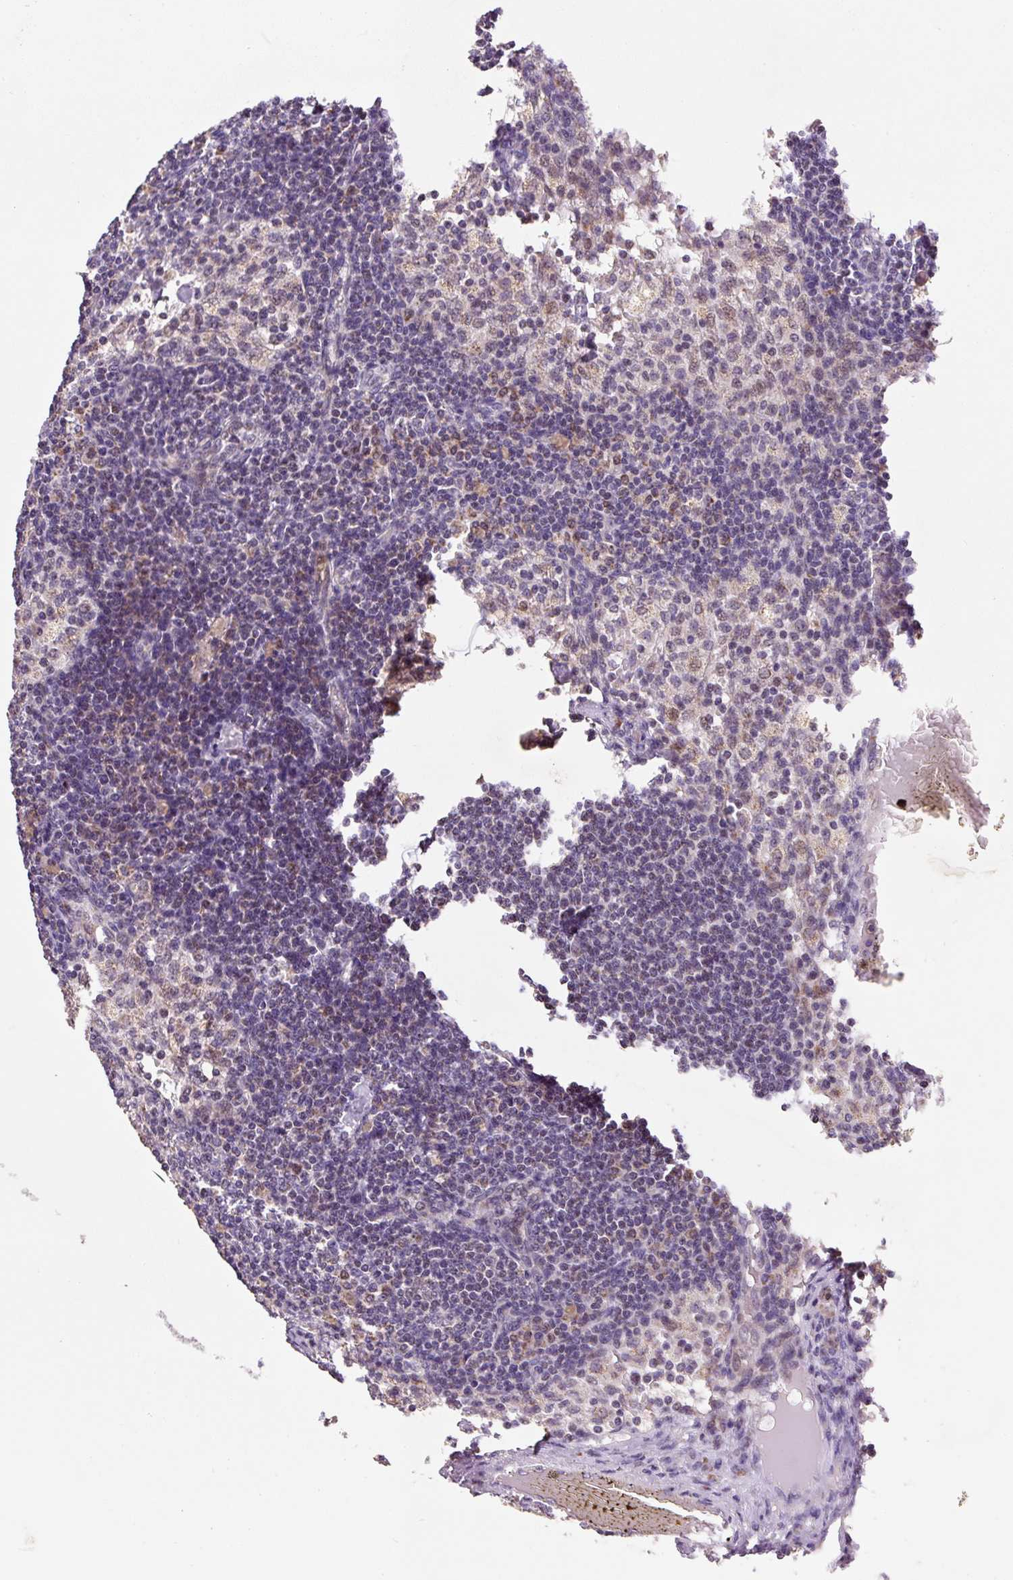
{"staining": {"intensity": "moderate", "quantity": "<25%", "location": "cytoplasmic/membranous"}, "tissue": "lymph node", "cell_type": "Germinal center cells", "image_type": "normal", "snomed": [{"axis": "morphology", "description": "Normal tissue, NOS"}, {"axis": "topography", "description": "Lymph node"}], "caption": "Immunohistochemical staining of benign human lymph node demonstrates <25% levels of moderate cytoplasmic/membranous protein positivity in approximately <25% of germinal center cells.", "gene": "MFSD9", "patient": {"sex": "male", "age": 49}}